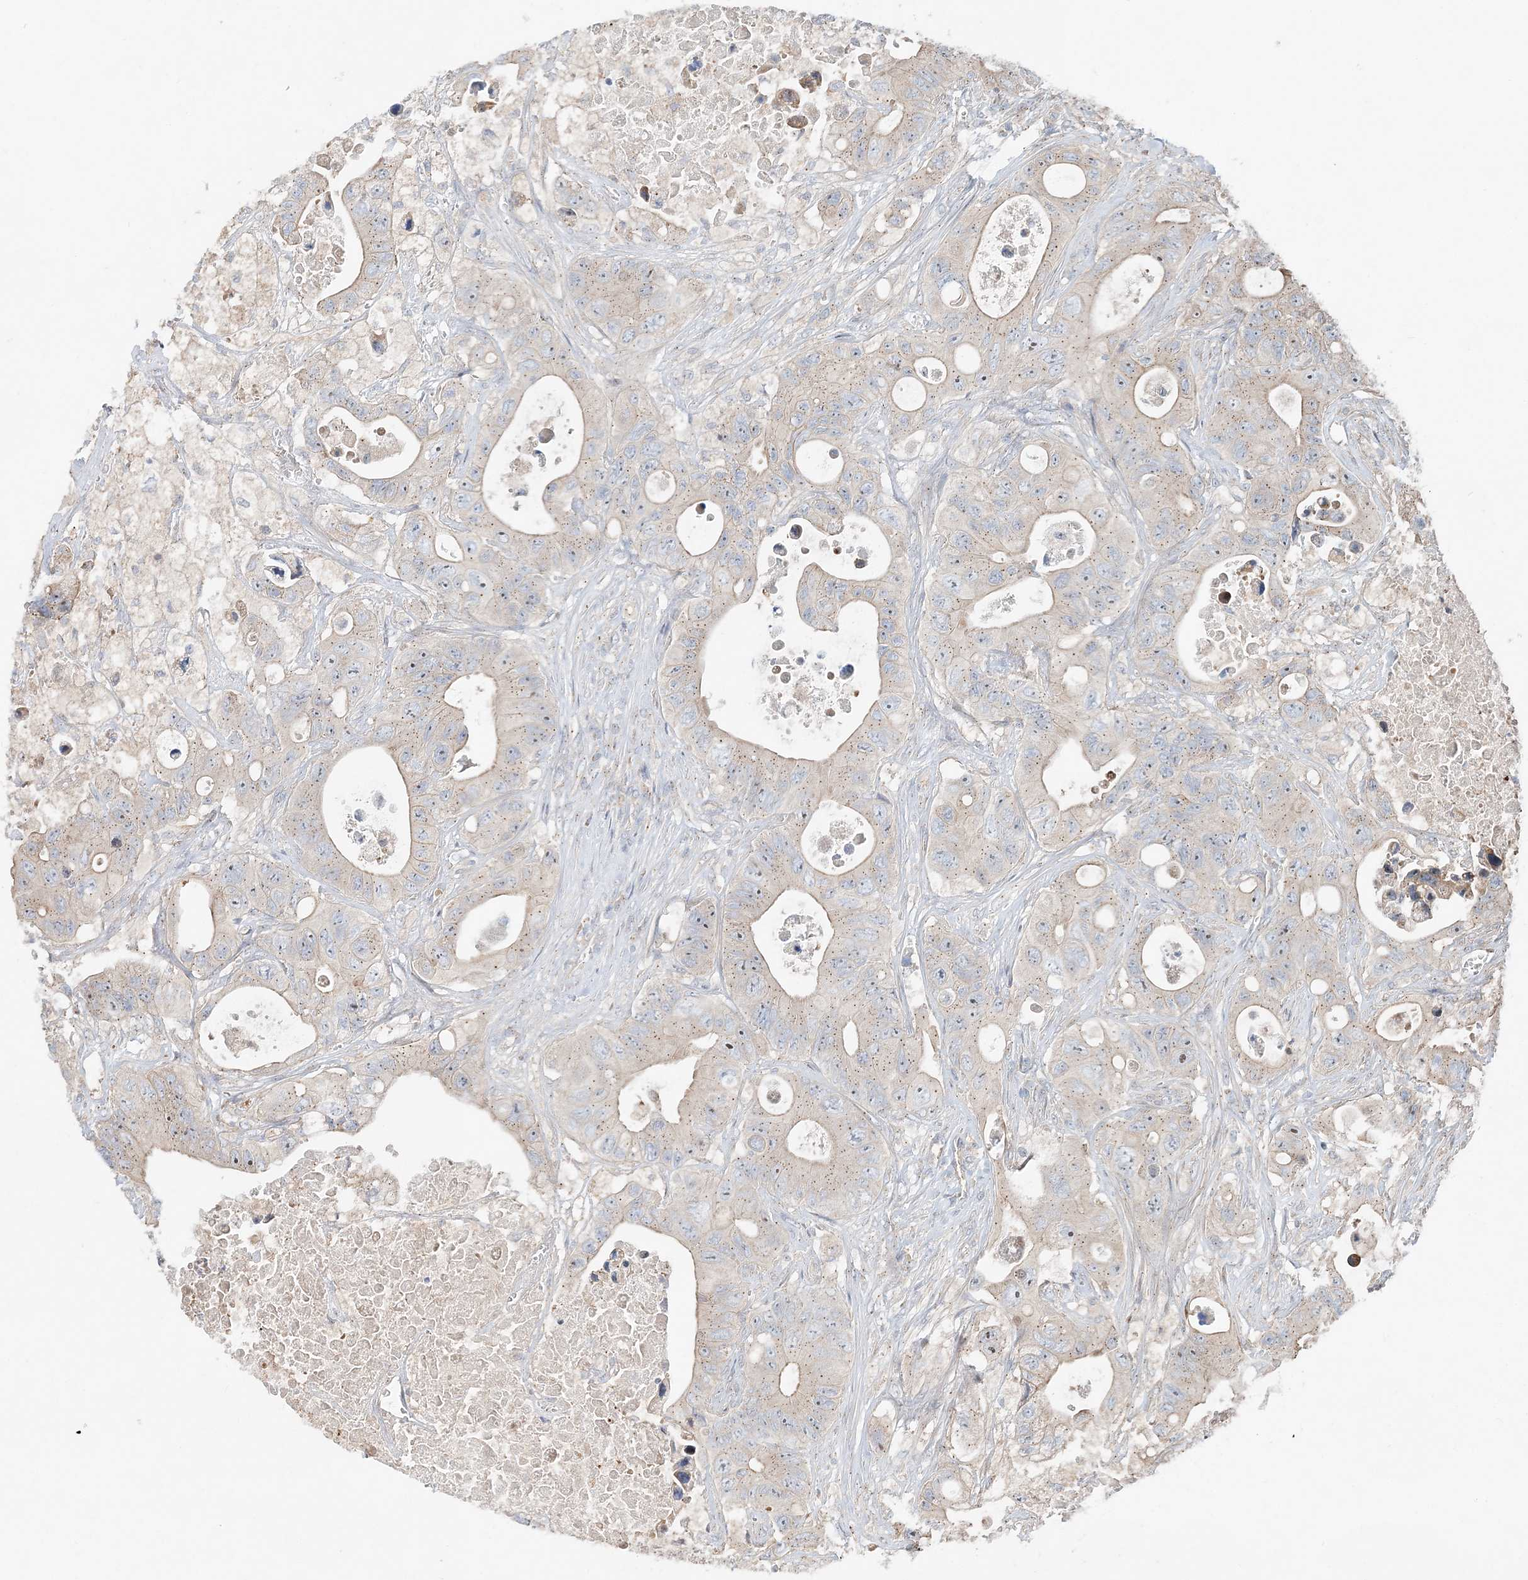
{"staining": {"intensity": "weak", "quantity": "<25%", "location": "cytoplasmic/membranous"}, "tissue": "colorectal cancer", "cell_type": "Tumor cells", "image_type": "cancer", "snomed": [{"axis": "morphology", "description": "Adenocarcinoma, NOS"}, {"axis": "topography", "description": "Colon"}], "caption": "Tumor cells are negative for protein expression in human colorectal cancer (adenocarcinoma).", "gene": "CXXC5", "patient": {"sex": "female", "age": 46}}